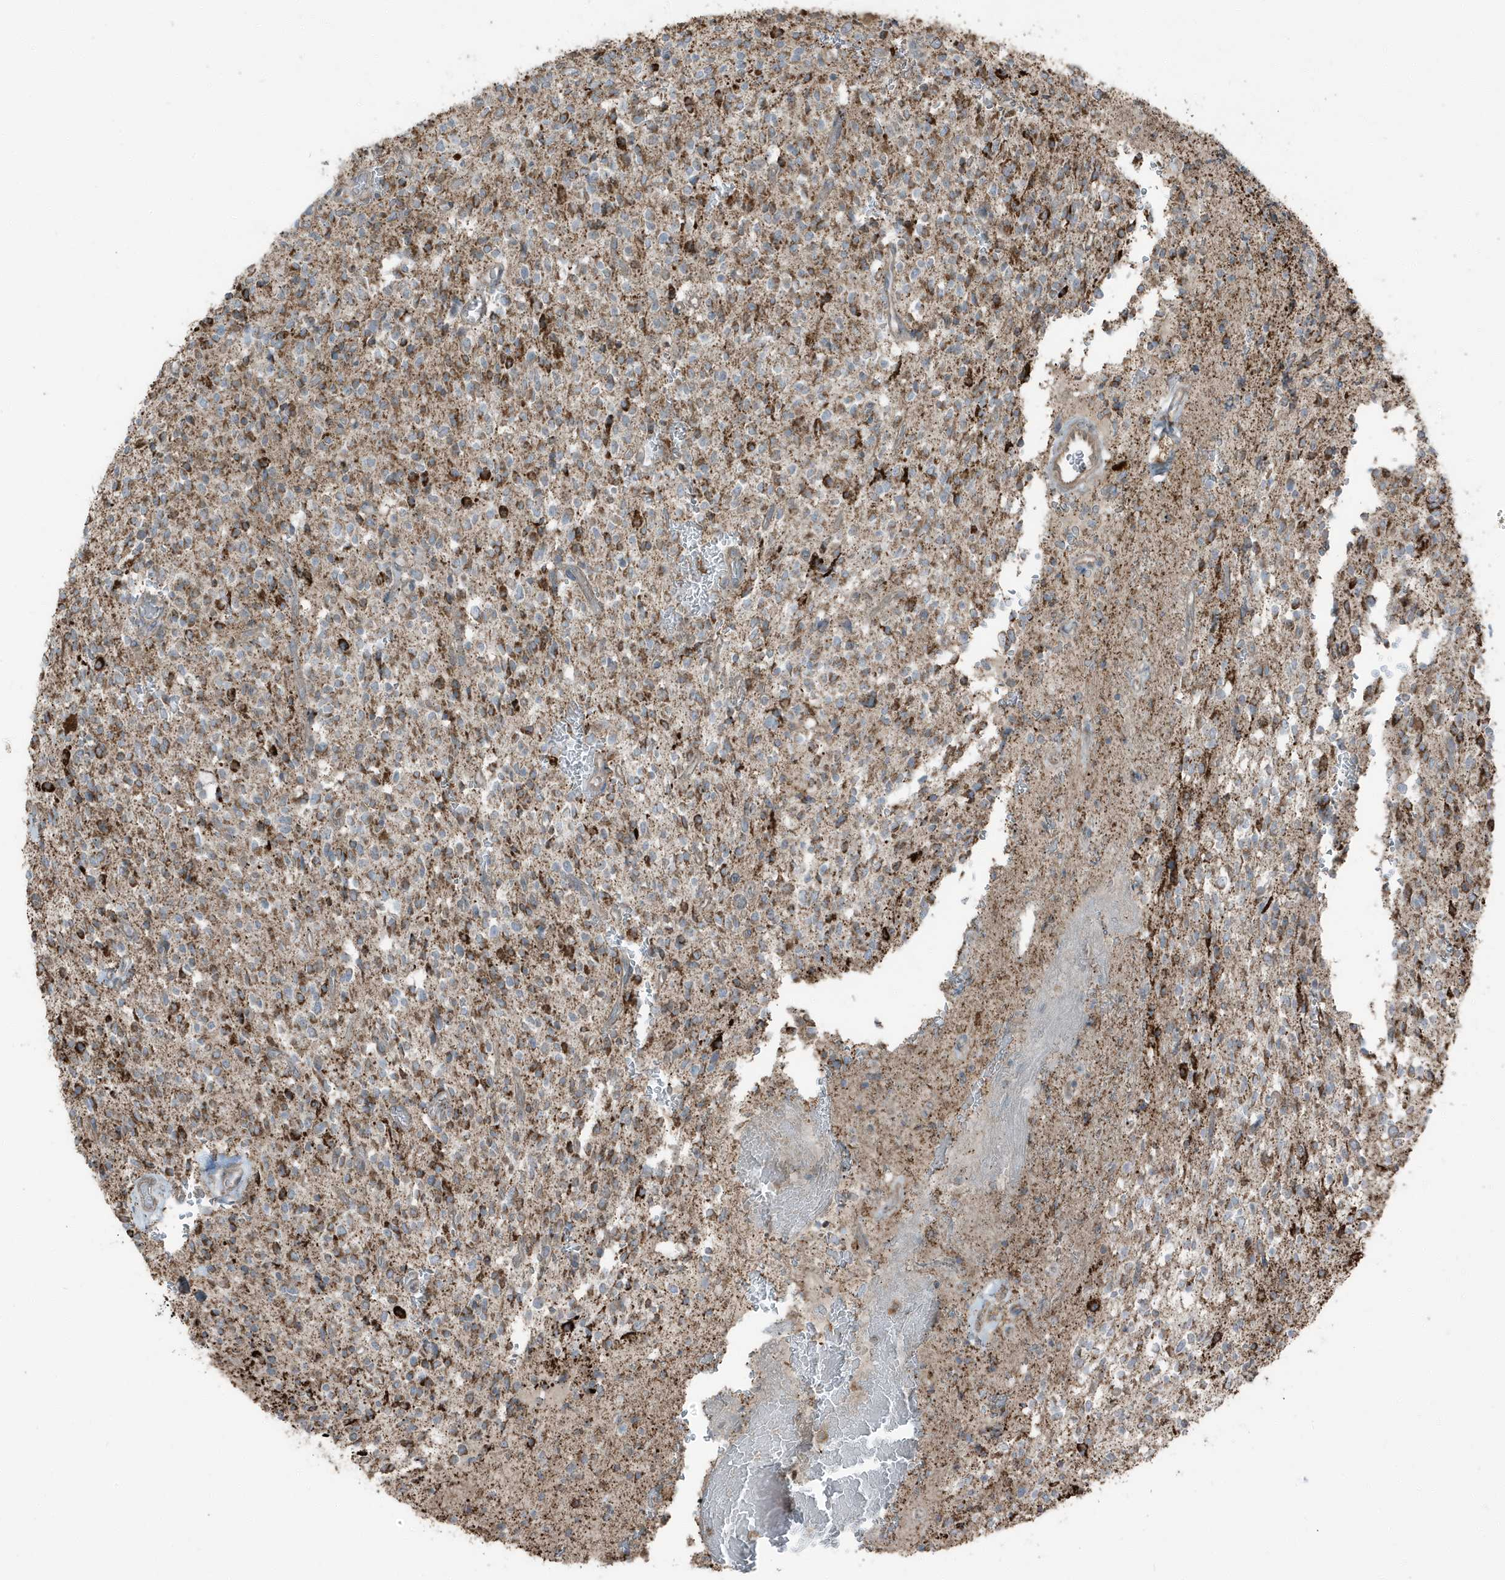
{"staining": {"intensity": "moderate", "quantity": "<25%", "location": "cytoplasmic/membranous"}, "tissue": "glioma", "cell_type": "Tumor cells", "image_type": "cancer", "snomed": [{"axis": "morphology", "description": "Glioma, malignant, High grade"}, {"axis": "topography", "description": "Brain"}], "caption": "Moderate cytoplasmic/membranous protein positivity is present in approximately <25% of tumor cells in glioma.", "gene": "AZI2", "patient": {"sex": "male", "age": 34}}